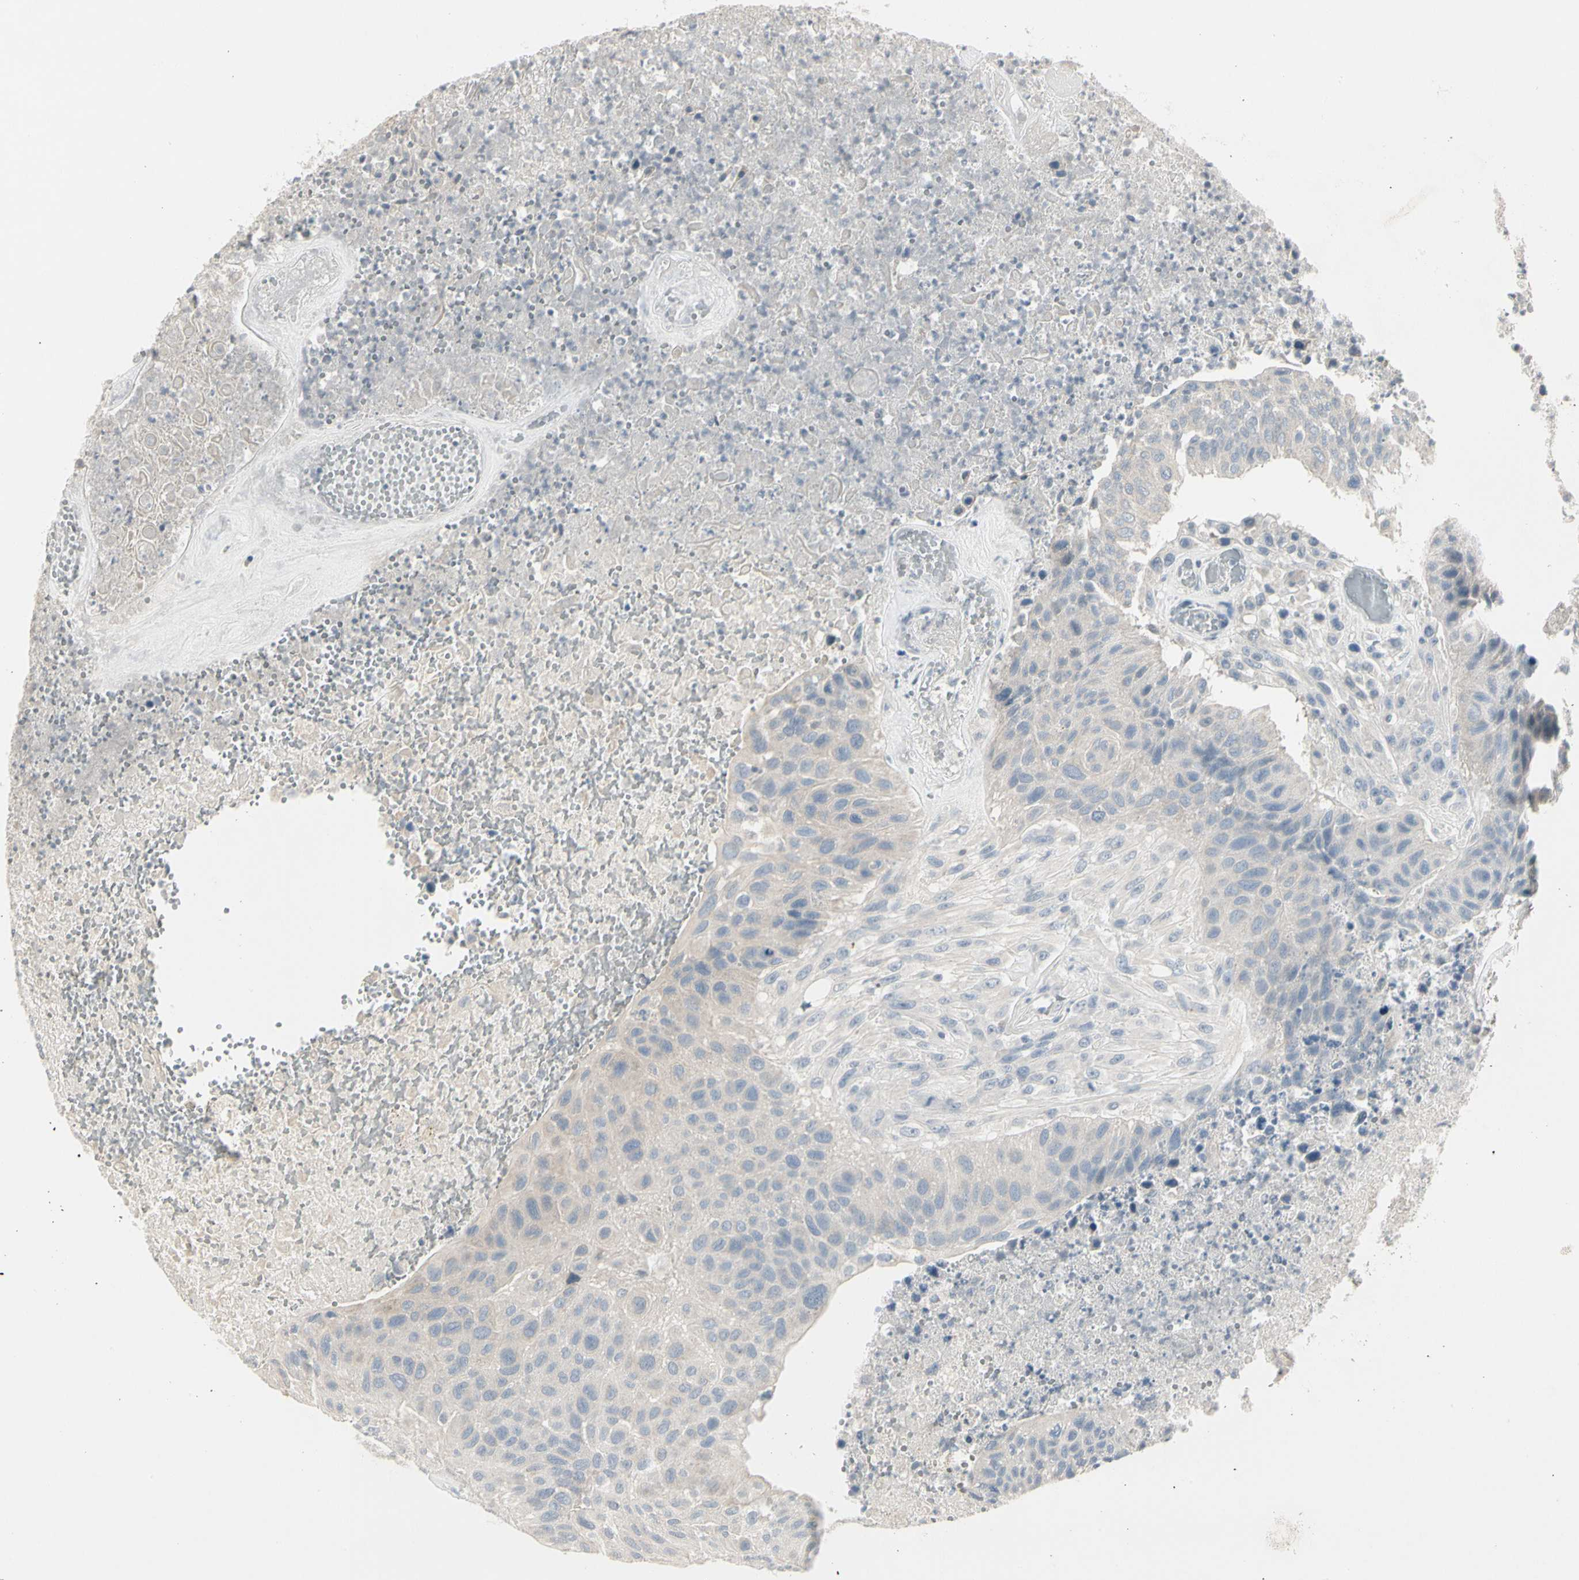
{"staining": {"intensity": "negative", "quantity": "none", "location": "none"}, "tissue": "urothelial cancer", "cell_type": "Tumor cells", "image_type": "cancer", "snomed": [{"axis": "morphology", "description": "Urothelial carcinoma, High grade"}, {"axis": "topography", "description": "Urinary bladder"}], "caption": "DAB (3,3'-diaminobenzidine) immunohistochemical staining of urothelial cancer reveals no significant staining in tumor cells. (Brightfield microscopy of DAB (3,3'-diaminobenzidine) immunohistochemistry at high magnification).", "gene": "DMPK", "patient": {"sex": "male", "age": 66}}